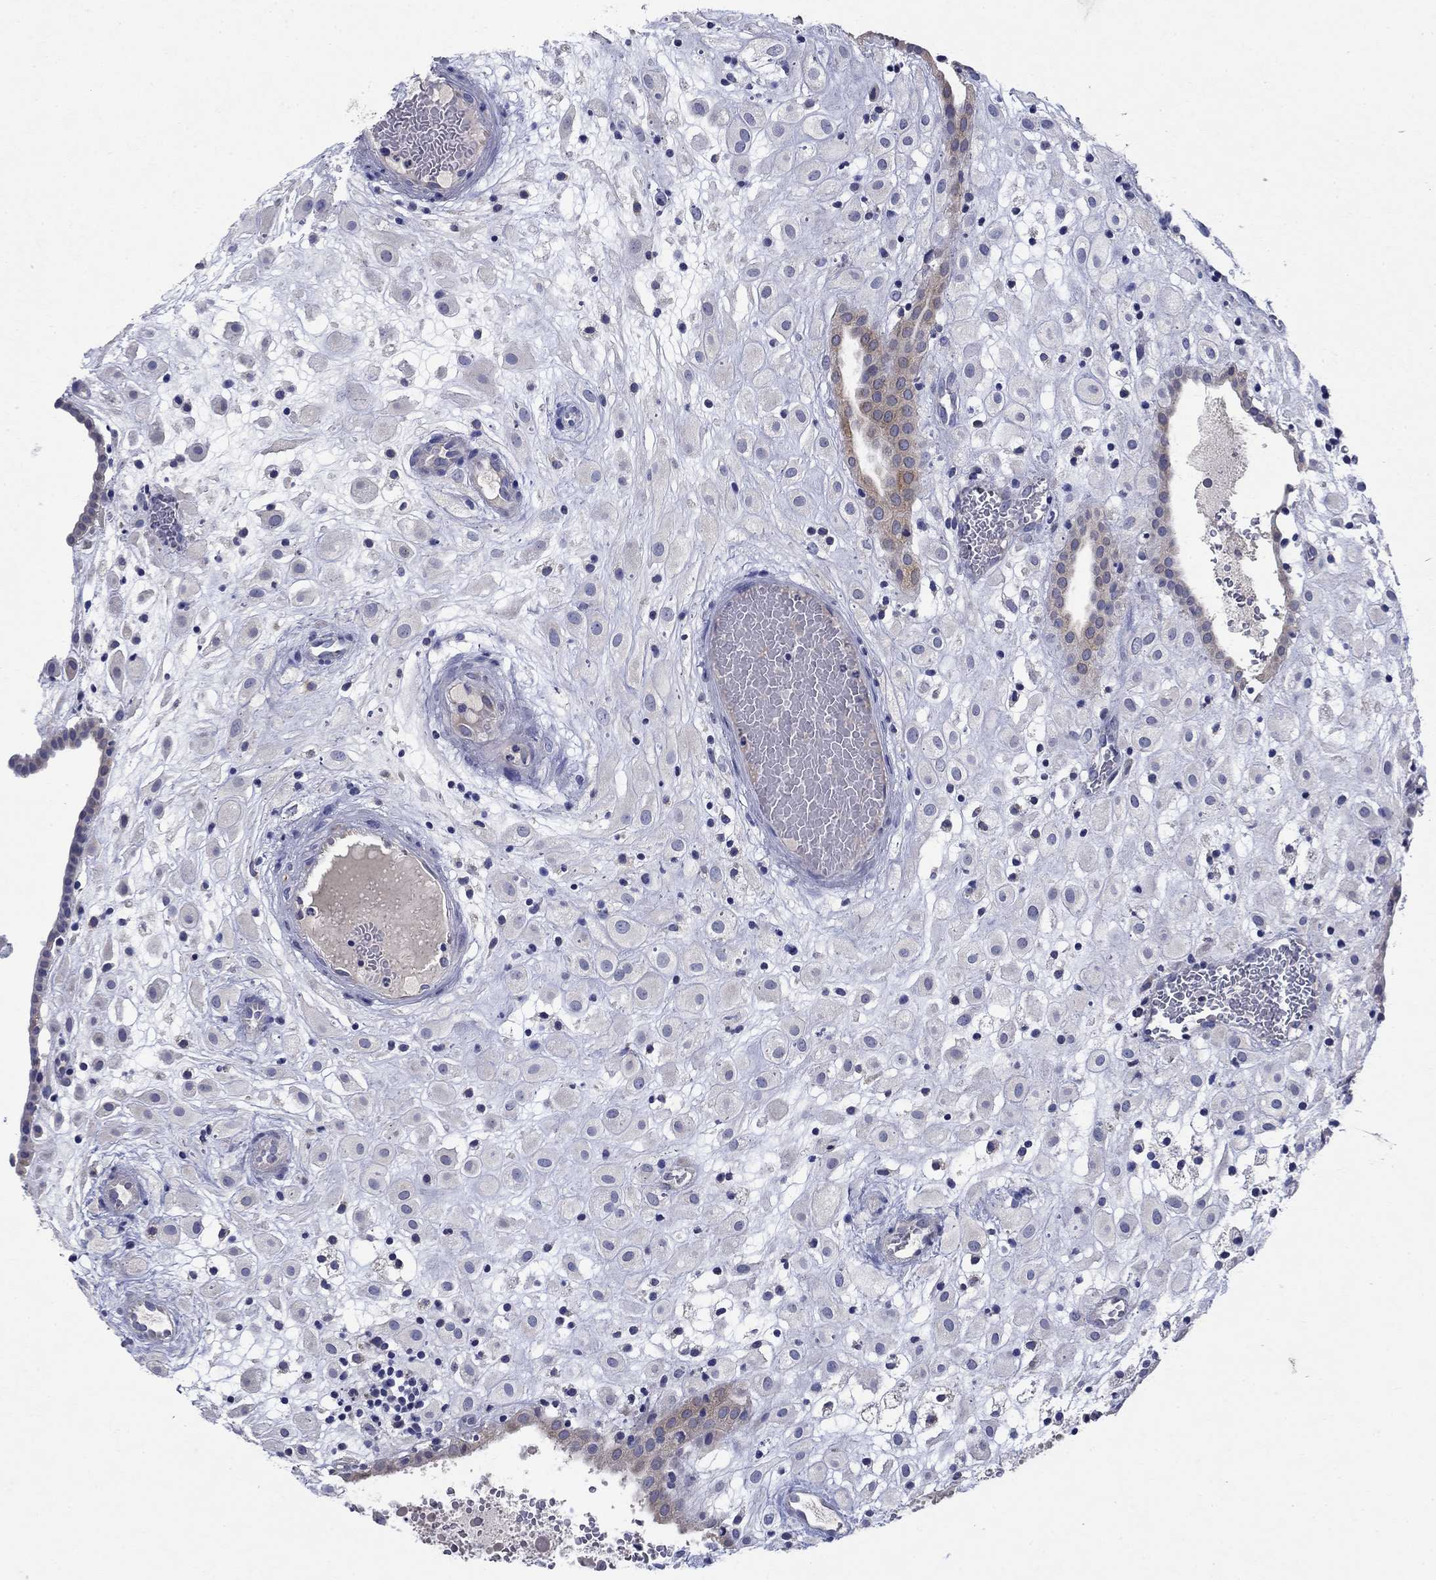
{"staining": {"intensity": "negative", "quantity": "none", "location": "none"}, "tissue": "placenta", "cell_type": "Decidual cells", "image_type": "normal", "snomed": [{"axis": "morphology", "description": "Normal tissue, NOS"}, {"axis": "topography", "description": "Placenta"}], "caption": "The immunohistochemistry micrograph has no significant staining in decidual cells of placenta. (Immunohistochemistry, brightfield microscopy, high magnification).", "gene": "SULT2B1", "patient": {"sex": "female", "age": 24}}